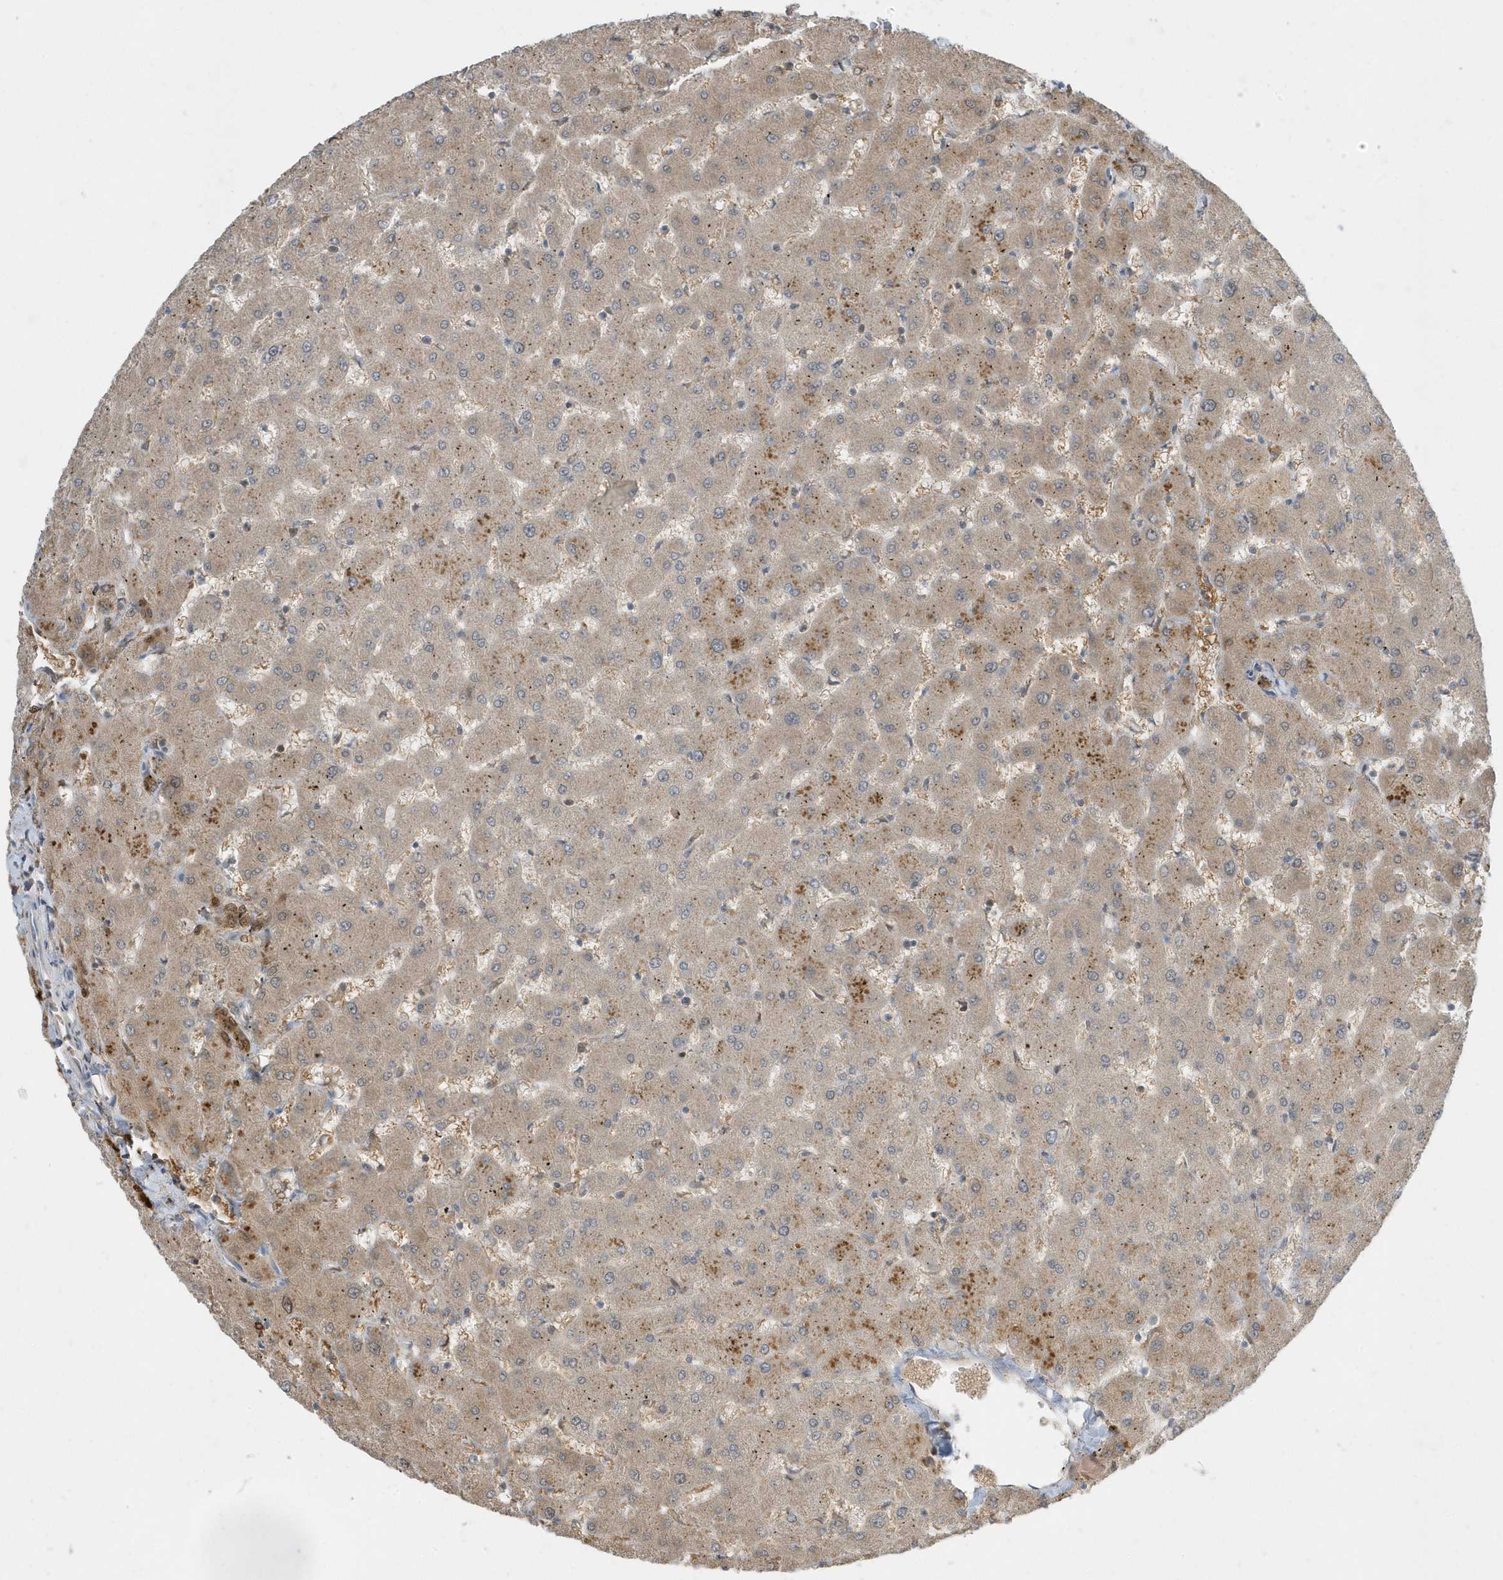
{"staining": {"intensity": "strong", "quantity": ">75%", "location": "cytoplasmic/membranous,nuclear"}, "tissue": "liver", "cell_type": "Cholangiocytes", "image_type": "normal", "snomed": [{"axis": "morphology", "description": "Normal tissue, NOS"}, {"axis": "topography", "description": "Liver"}], "caption": "The micrograph exhibits immunohistochemical staining of normal liver. There is strong cytoplasmic/membranous,nuclear positivity is identified in about >75% of cholangiocytes. The protein is stained brown, and the nuclei are stained in blue (DAB (3,3'-diaminobenzidine) IHC with brightfield microscopy, high magnification).", "gene": "USP53", "patient": {"sex": "female", "age": 63}}